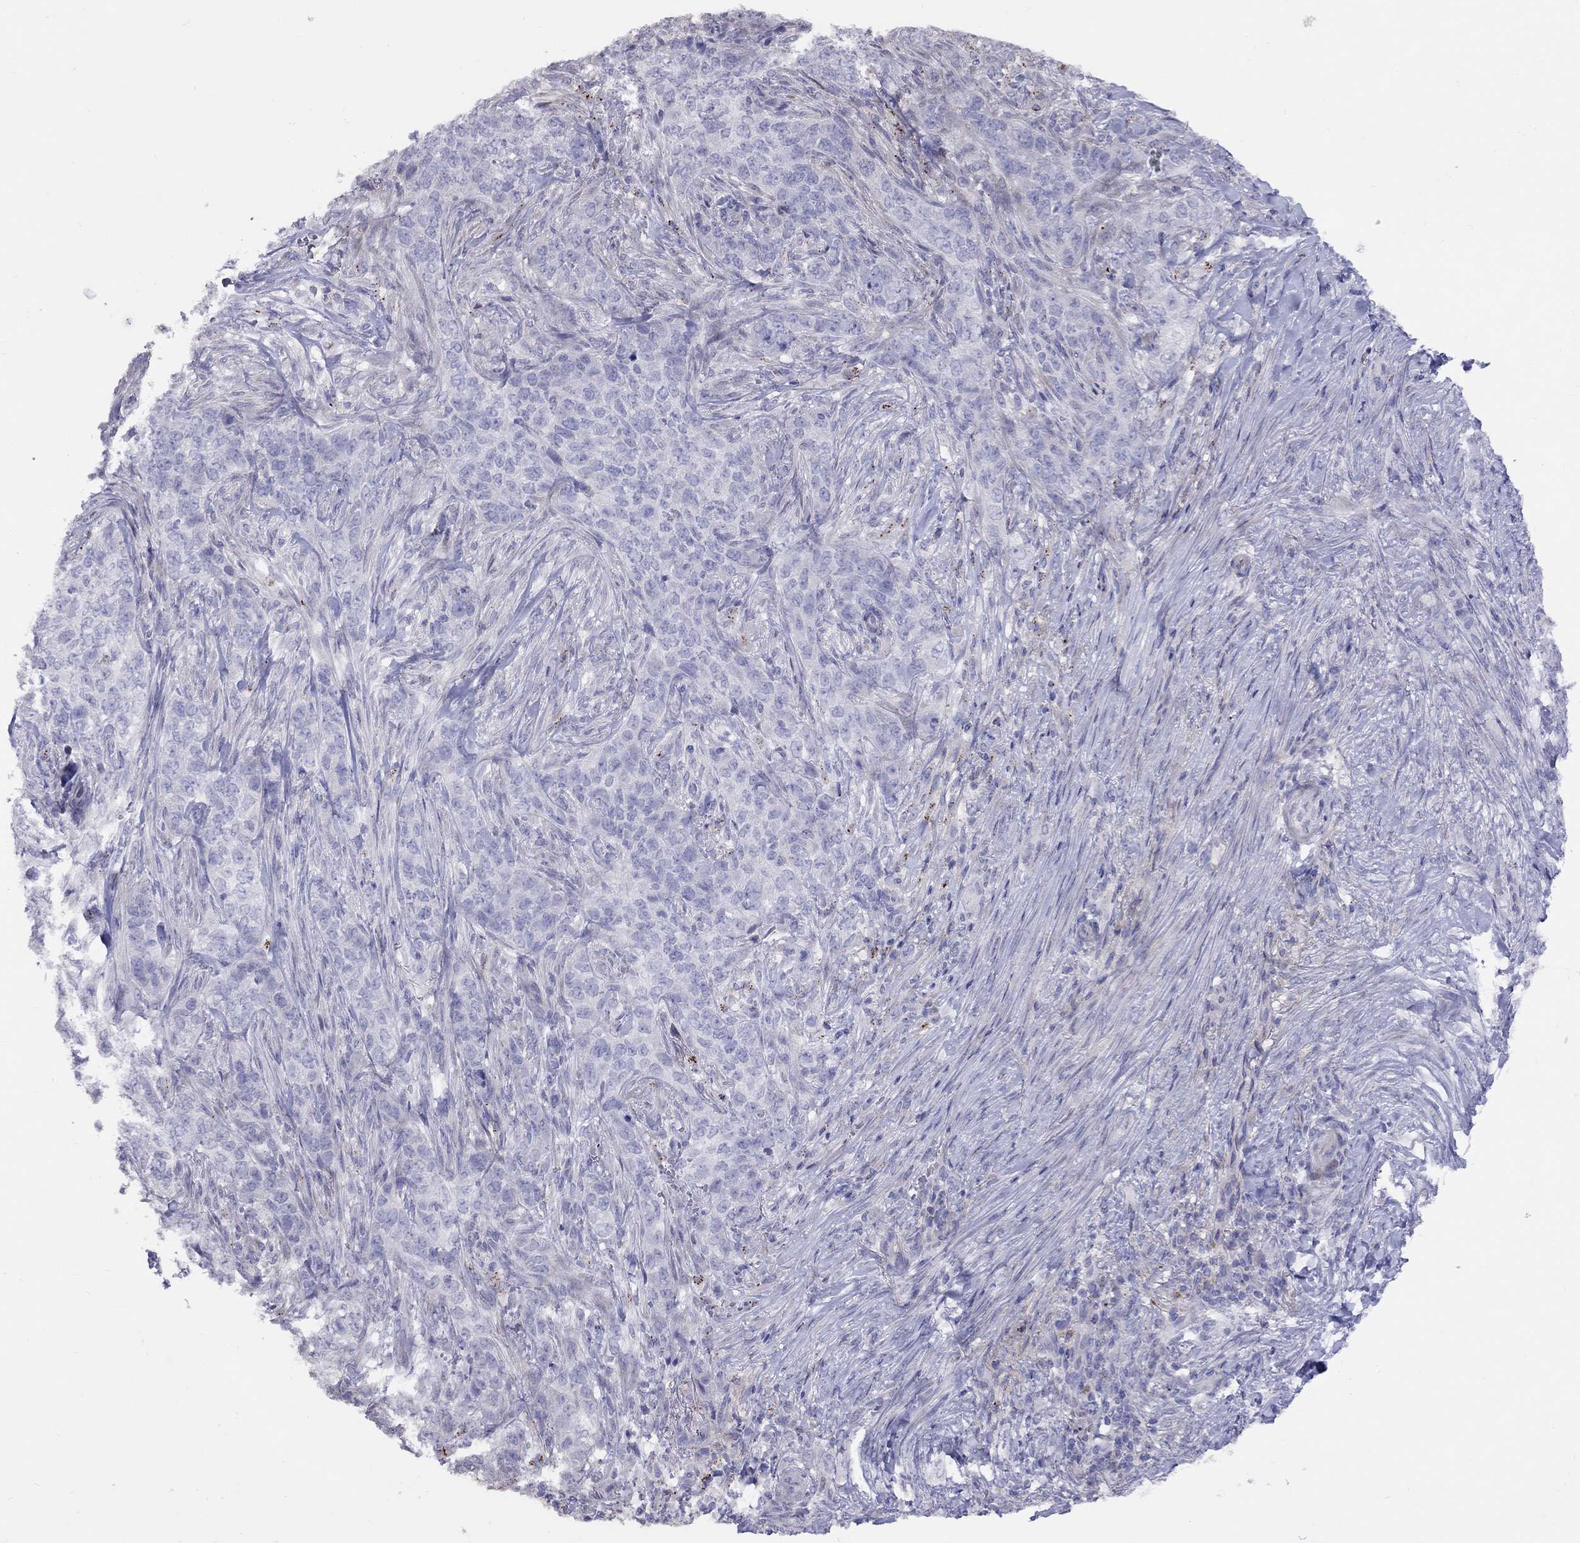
{"staining": {"intensity": "negative", "quantity": "none", "location": "none"}, "tissue": "skin cancer", "cell_type": "Tumor cells", "image_type": "cancer", "snomed": [{"axis": "morphology", "description": "Basal cell carcinoma"}, {"axis": "topography", "description": "Skin"}], "caption": "DAB immunohistochemical staining of human skin basal cell carcinoma reveals no significant positivity in tumor cells. (Immunohistochemistry (ihc), brightfield microscopy, high magnification).", "gene": "MAGEB4", "patient": {"sex": "female", "age": 69}}